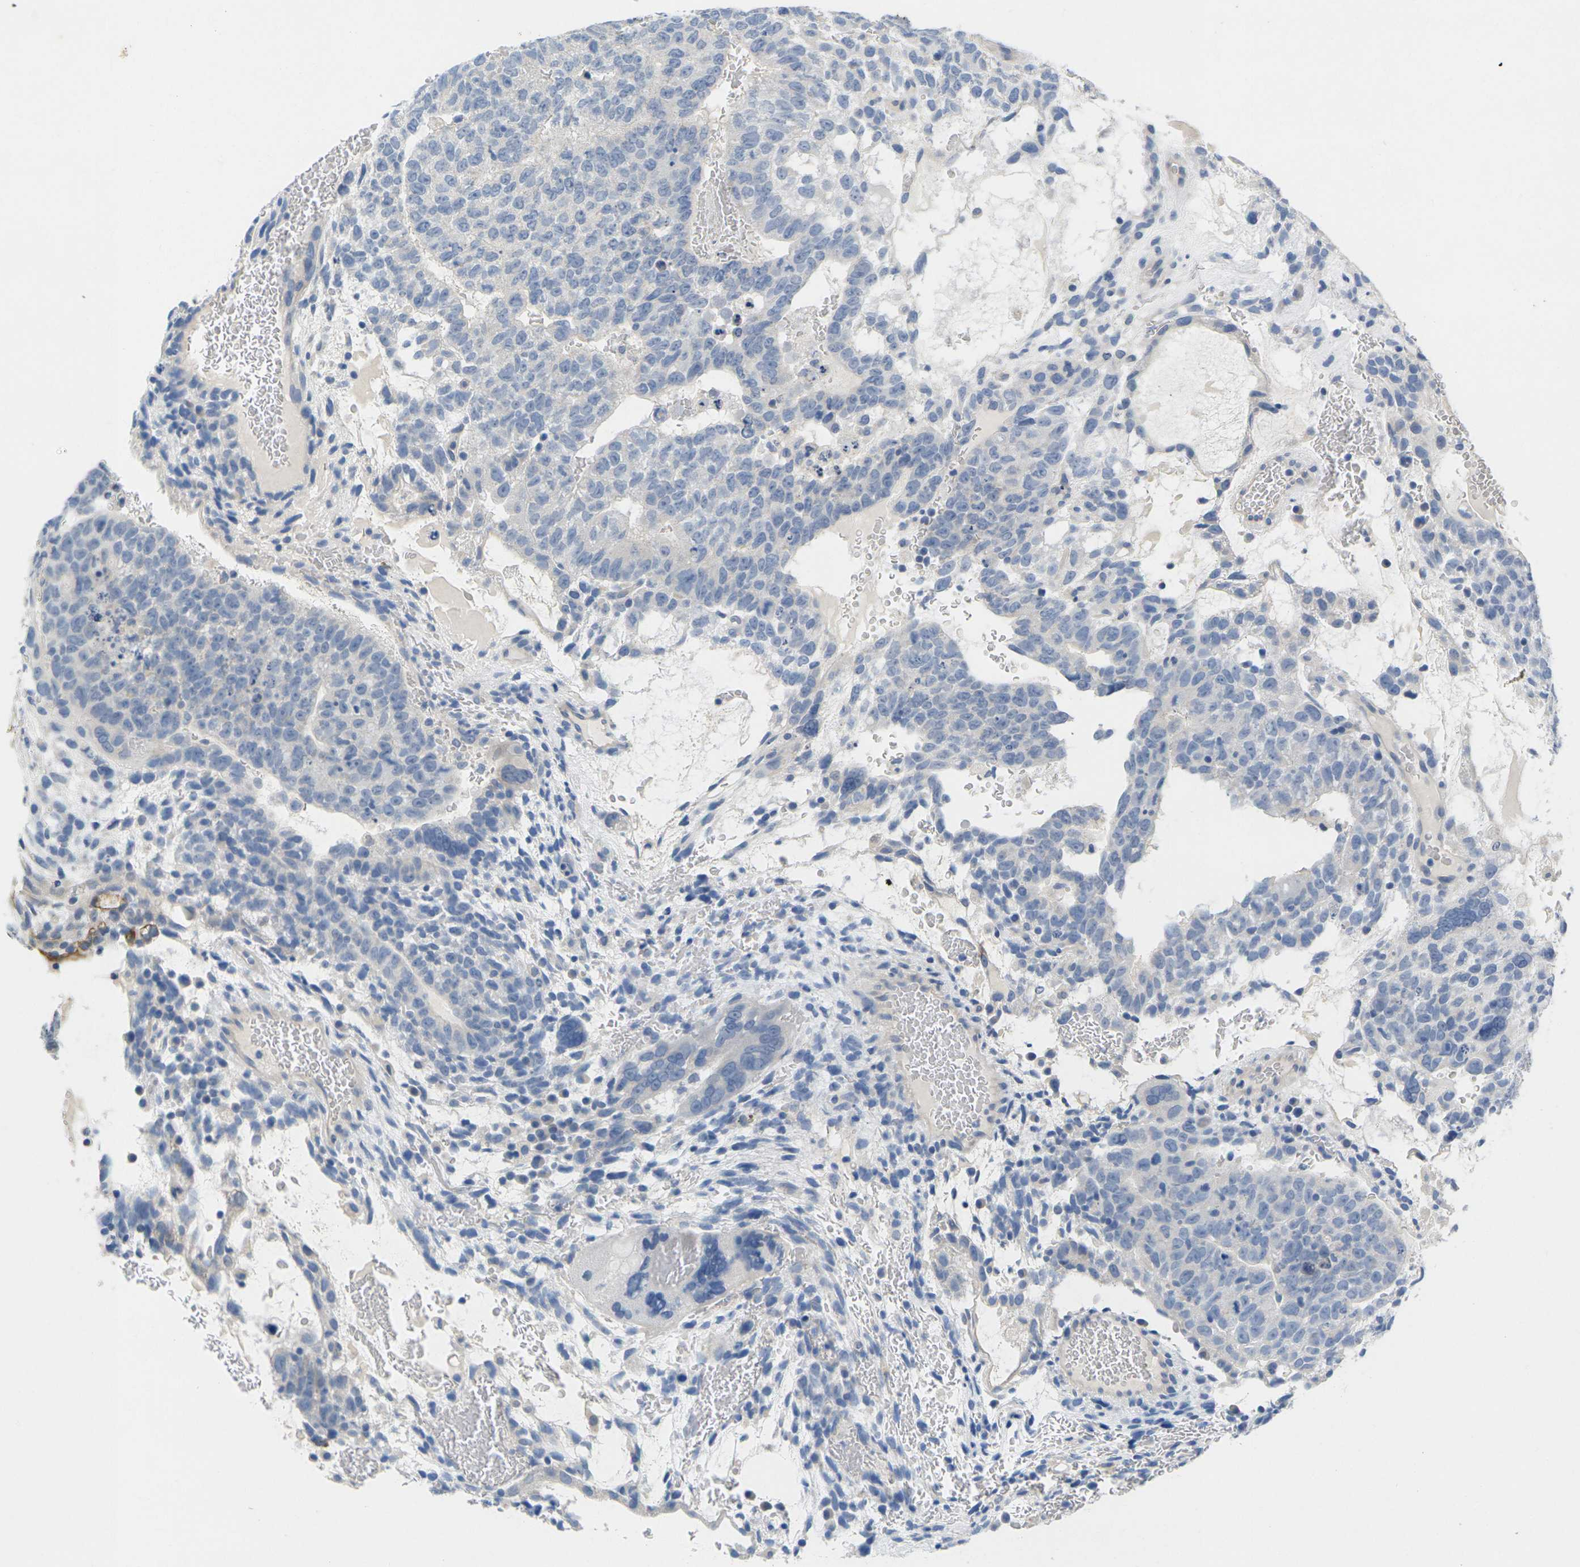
{"staining": {"intensity": "negative", "quantity": "none", "location": "none"}, "tissue": "testis cancer", "cell_type": "Tumor cells", "image_type": "cancer", "snomed": [{"axis": "morphology", "description": "Seminoma, NOS"}, {"axis": "morphology", "description": "Carcinoma, Embryonal, NOS"}, {"axis": "topography", "description": "Testis"}], "caption": "Tumor cells are negative for protein expression in human testis seminoma. The staining was performed using DAB (3,3'-diaminobenzidine) to visualize the protein expression in brown, while the nuclei were stained in blue with hematoxylin (Magnification: 20x).", "gene": "TNNI3", "patient": {"sex": "male", "age": 52}}